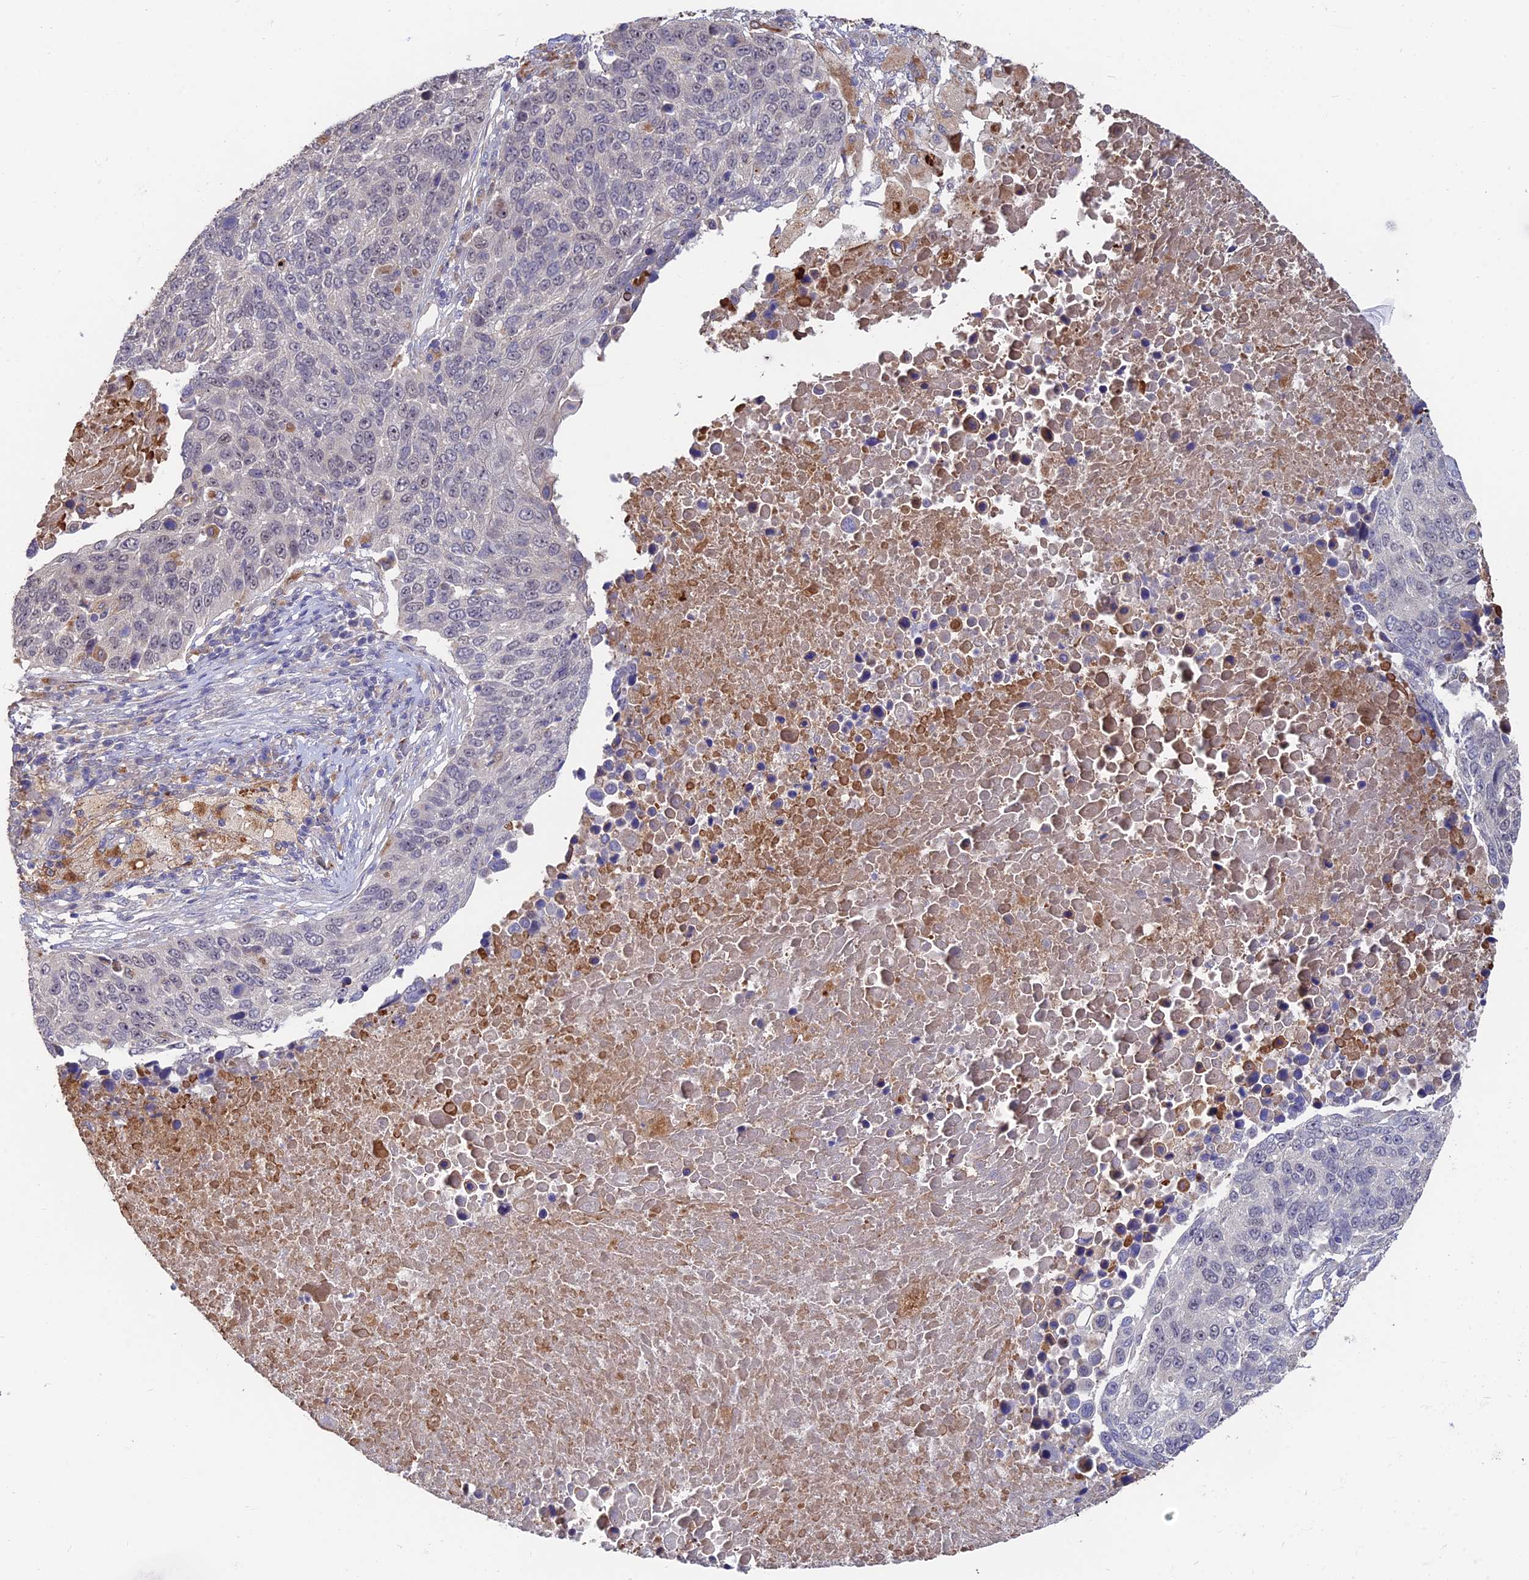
{"staining": {"intensity": "negative", "quantity": "none", "location": "none"}, "tissue": "lung cancer", "cell_type": "Tumor cells", "image_type": "cancer", "snomed": [{"axis": "morphology", "description": "Normal tissue, NOS"}, {"axis": "morphology", "description": "Squamous cell carcinoma, NOS"}, {"axis": "topography", "description": "Lymph node"}, {"axis": "topography", "description": "Lung"}], "caption": "There is no significant positivity in tumor cells of lung cancer. (DAB (3,3'-diaminobenzidine) IHC visualized using brightfield microscopy, high magnification).", "gene": "ACTR5", "patient": {"sex": "male", "age": 66}}